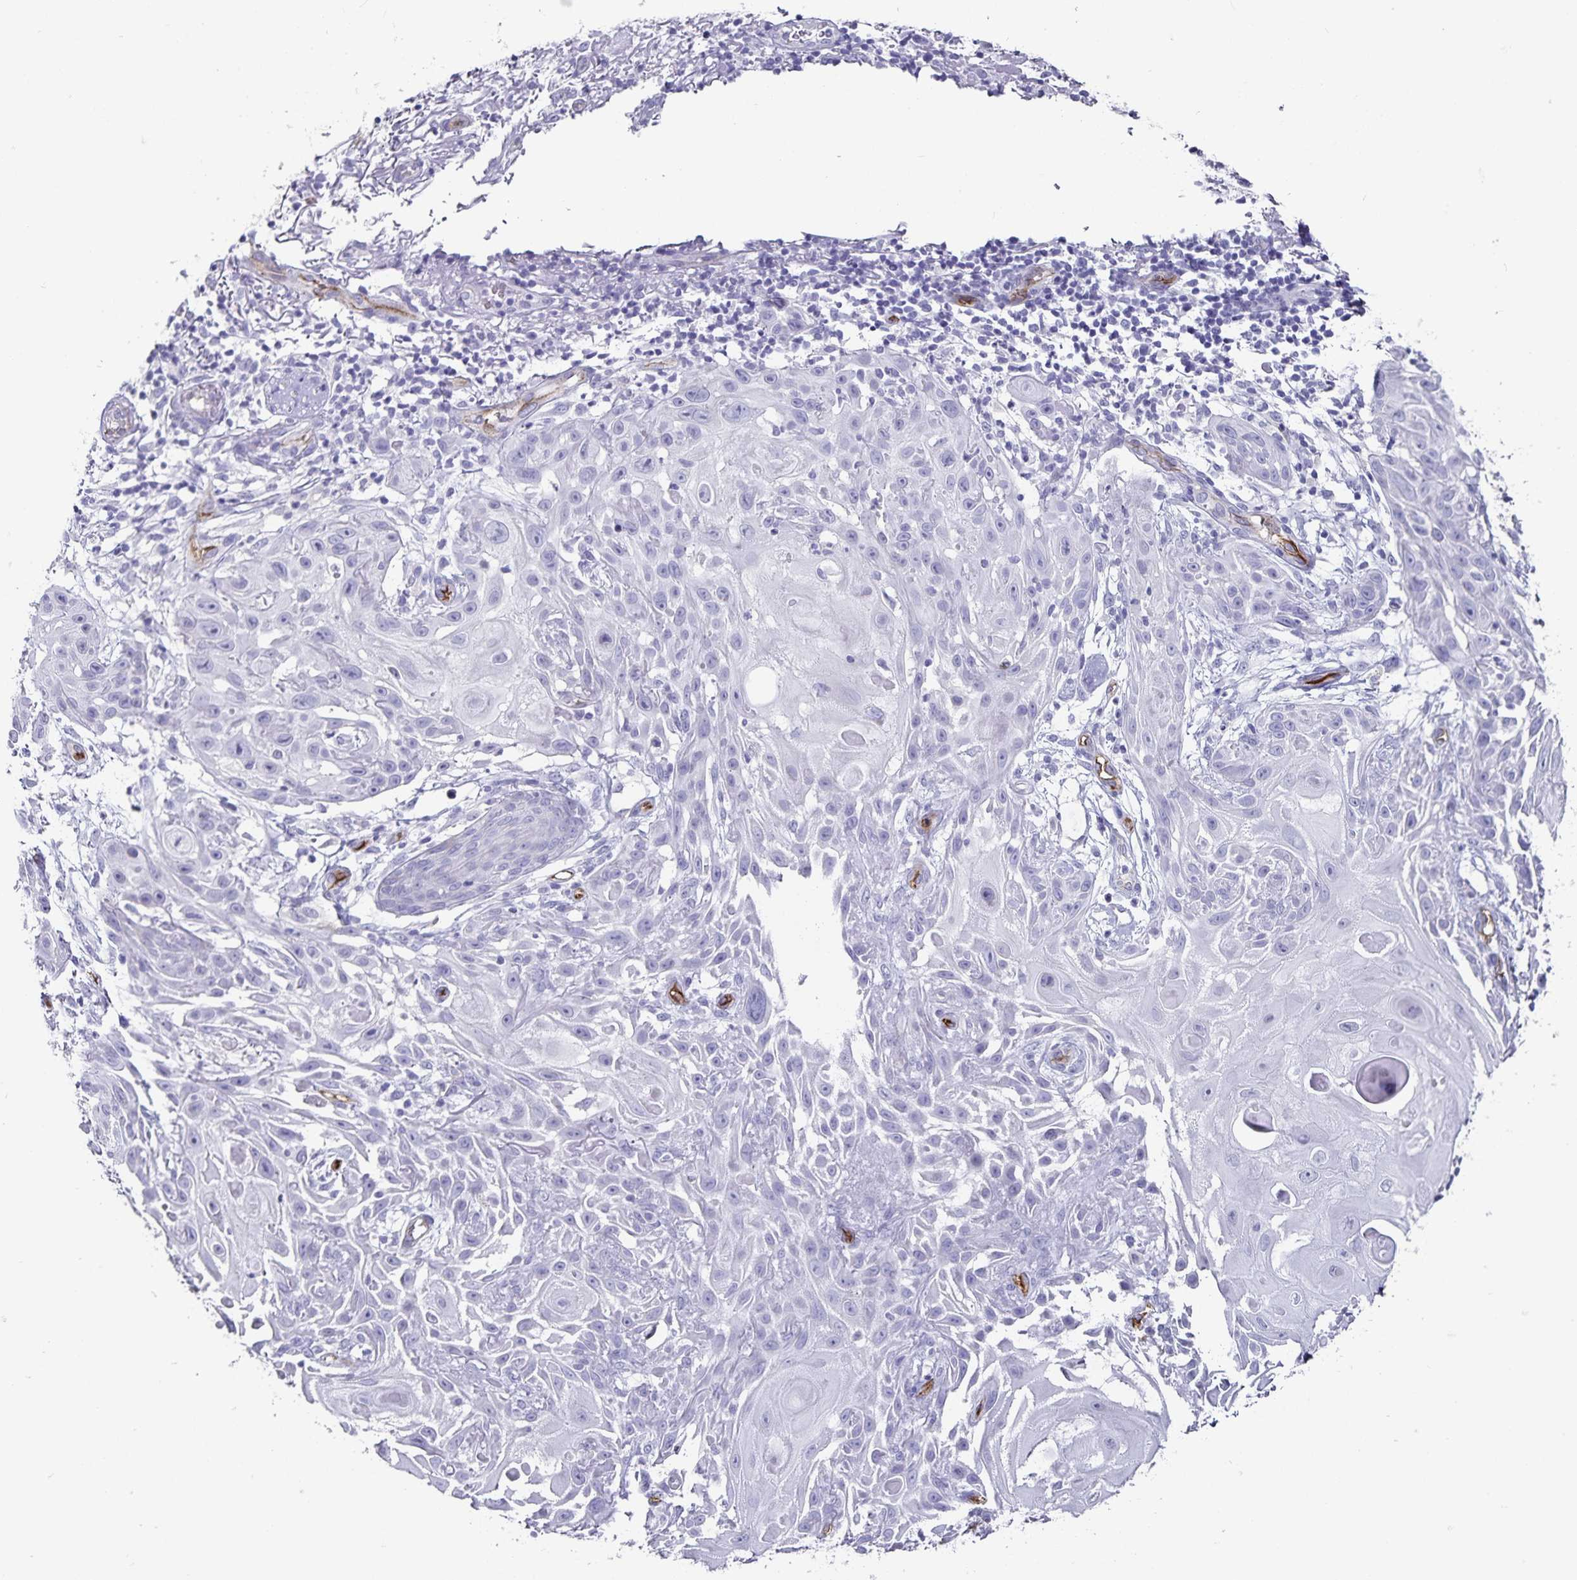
{"staining": {"intensity": "negative", "quantity": "none", "location": "none"}, "tissue": "skin cancer", "cell_type": "Tumor cells", "image_type": "cancer", "snomed": [{"axis": "morphology", "description": "Squamous cell carcinoma, NOS"}, {"axis": "topography", "description": "Skin"}], "caption": "Tumor cells are negative for protein expression in human skin squamous cell carcinoma.", "gene": "PODXL", "patient": {"sex": "female", "age": 91}}